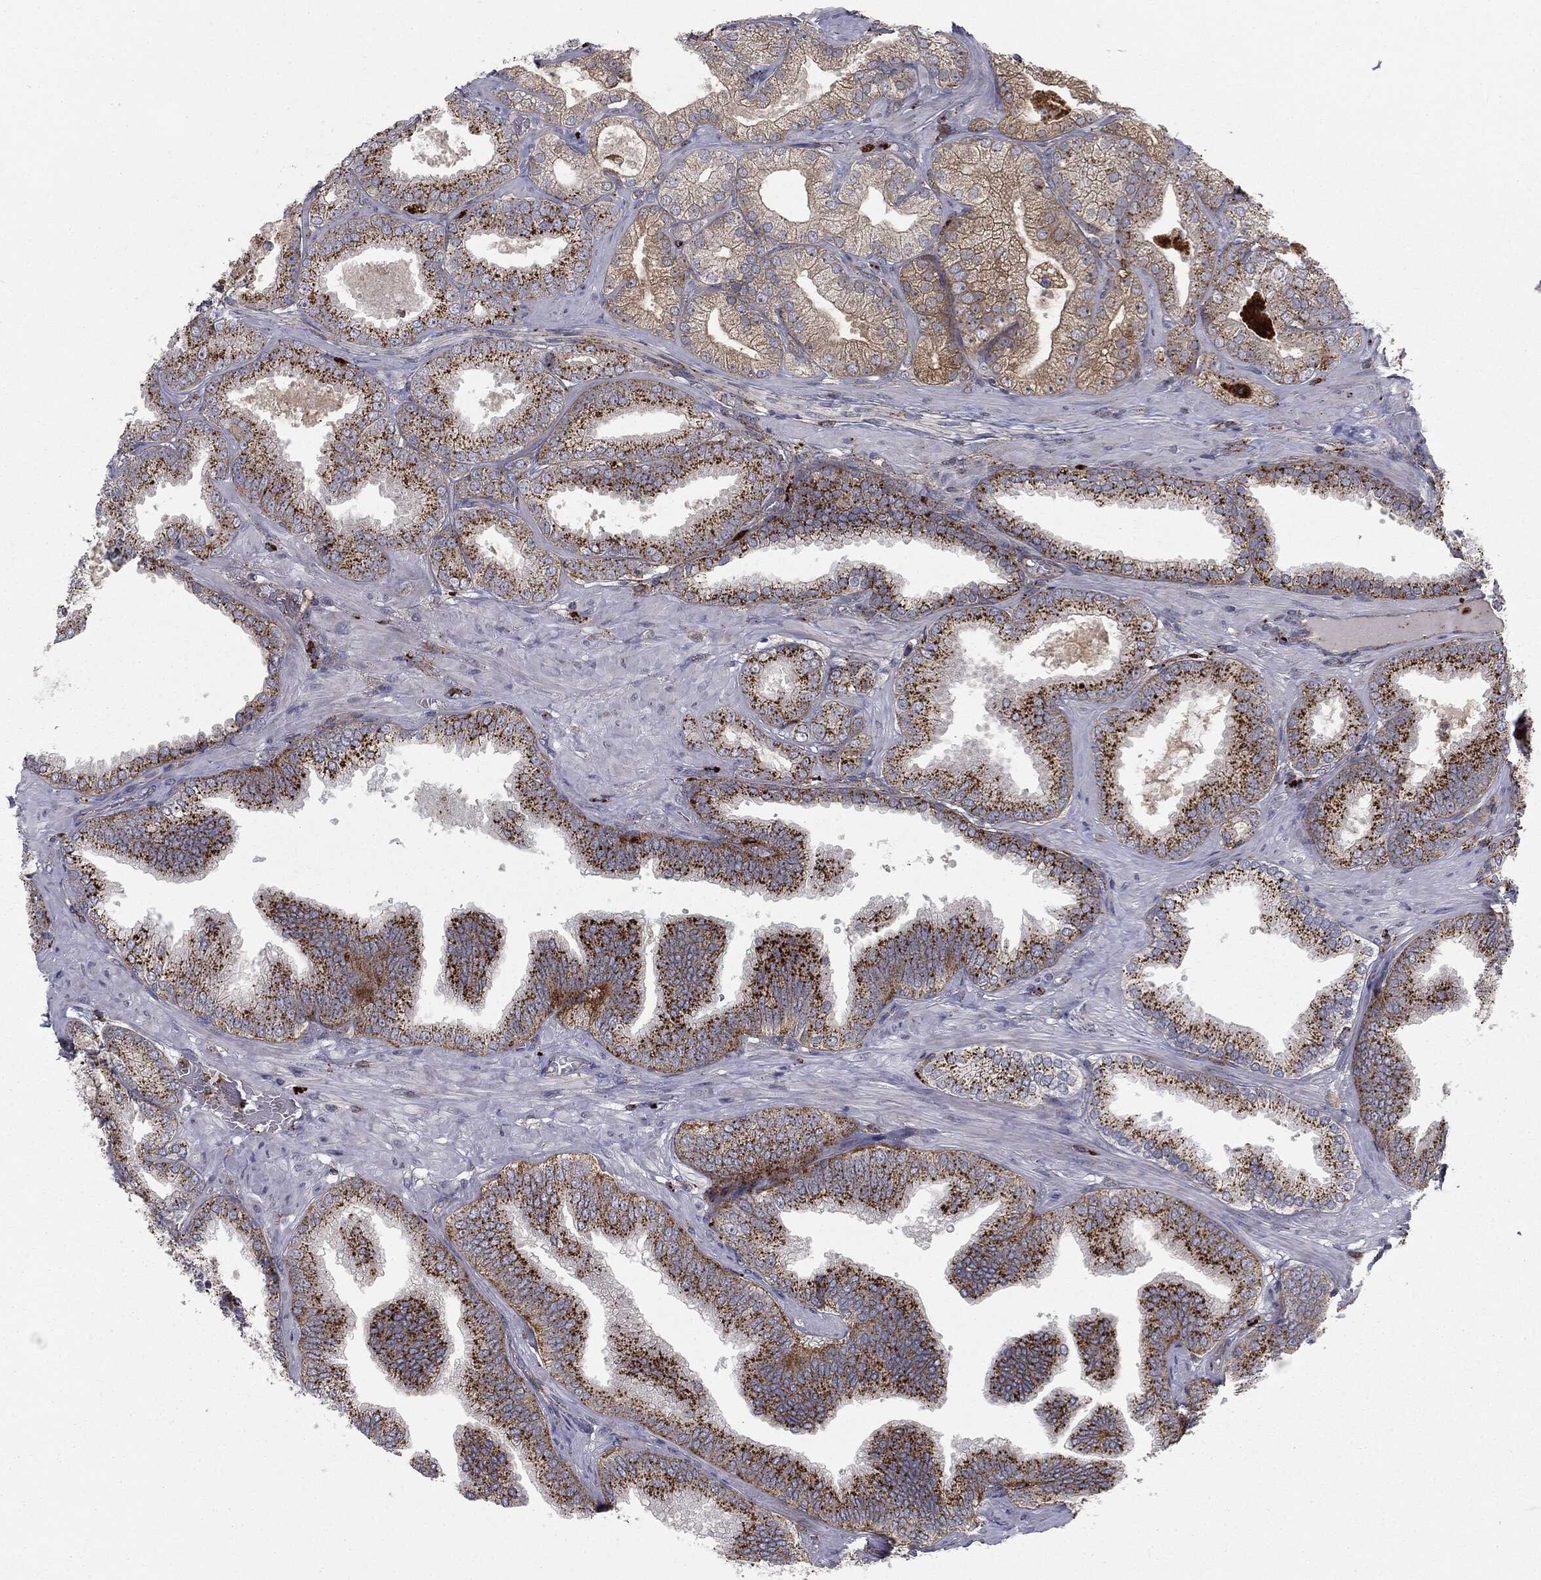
{"staining": {"intensity": "moderate", "quantity": ">75%", "location": "cytoplasmic/membranous"}, "tissue": "prostate cancer", "cell_type": "Tumor cells", "image_type": "cancer", "snomed": [{"axis": "morphology", "description": "Adenocarcinoma, High grade"}, {"axis": "topography", "description": "Prostate"}], "caption": "Immunohistochemistry of prostate cancer (high-grade adenocarcinoma) exhibits medium levels of moderate cytoplasmic/membranous expression in about >75% of tumor cells. Ihc stains the protein of interest in brown and the nuclei are stained blue.", "gene": "CTSA", "patient": {"sex": "male", "age": 68}}